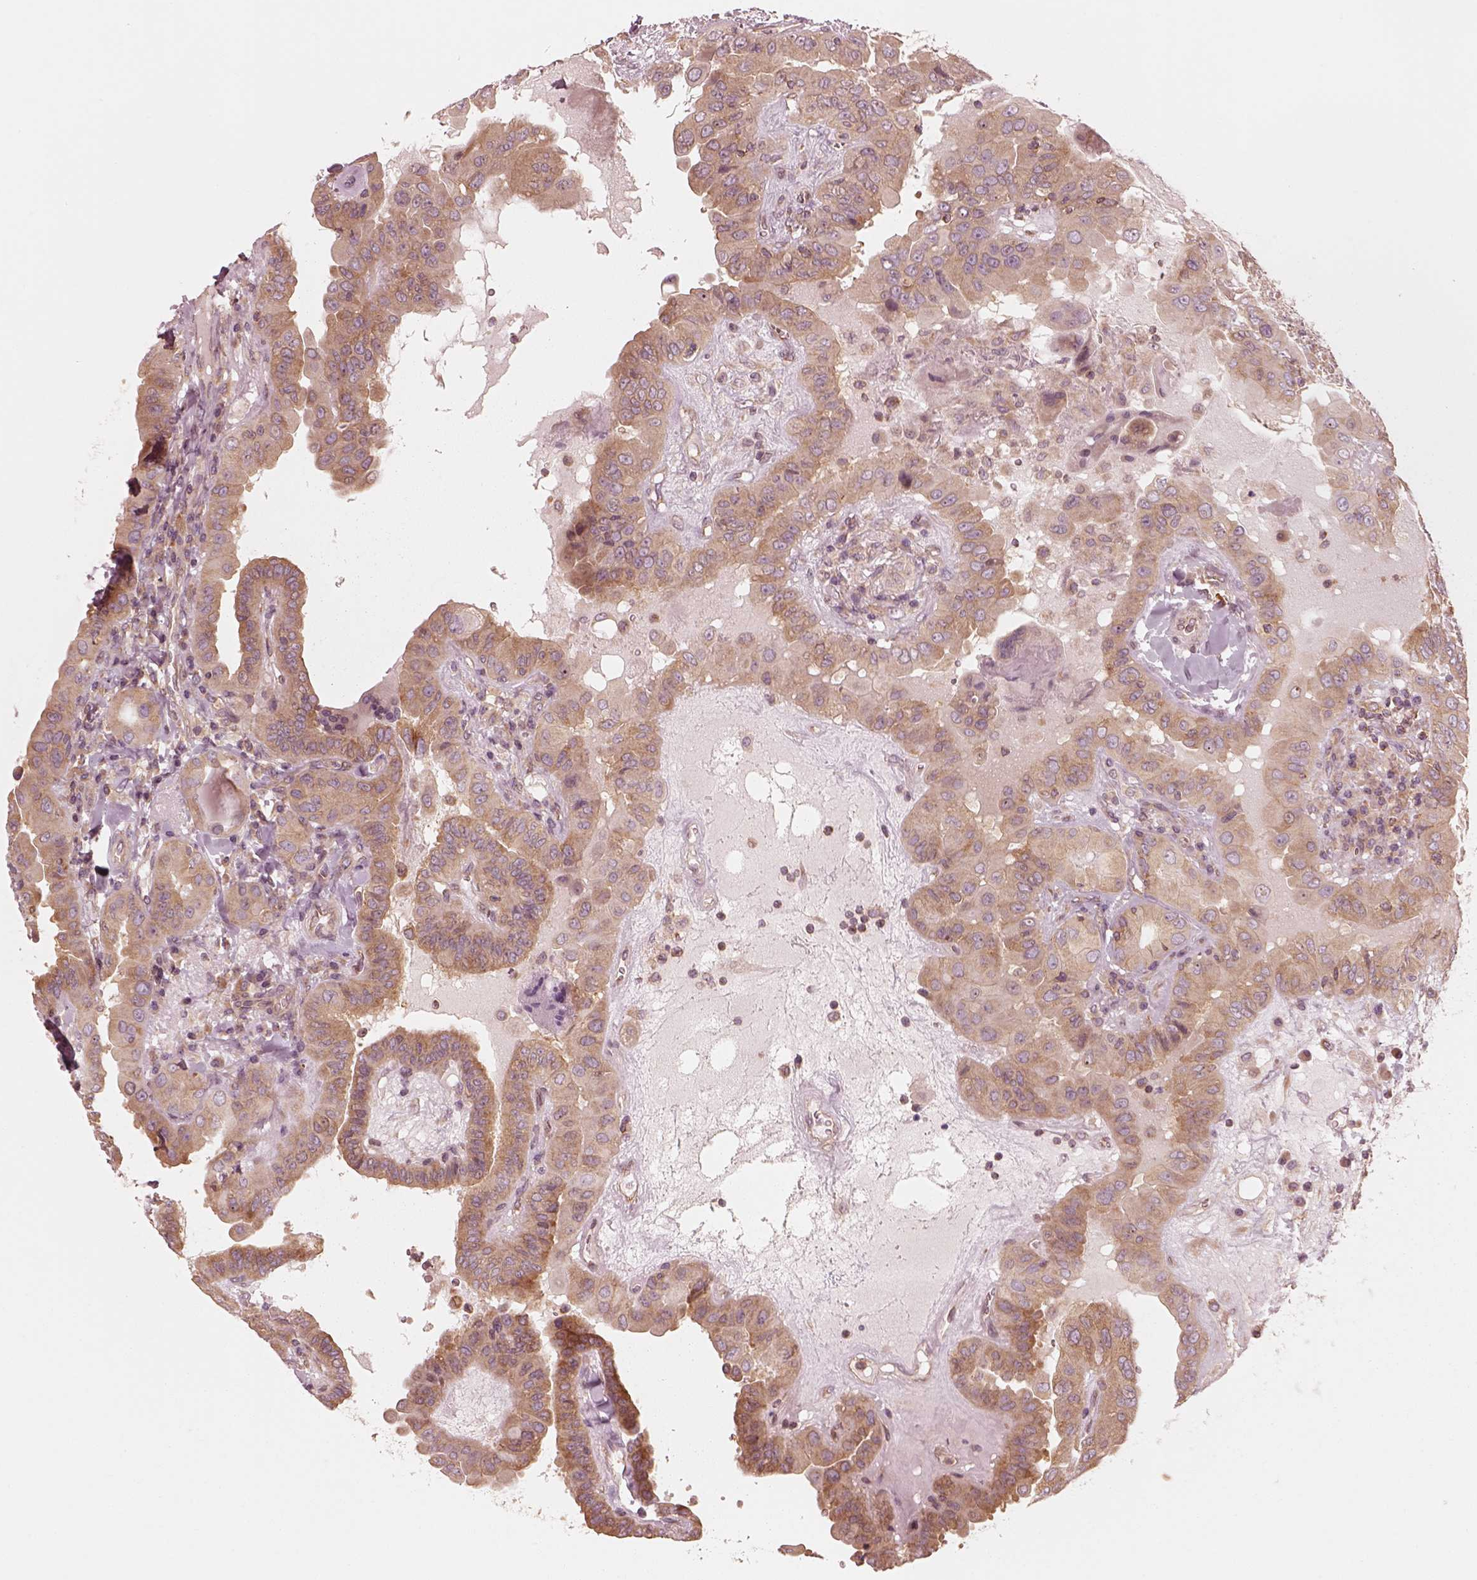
{"staining": {"intensity": "moderate", "quantity": ">75%", "location": "cytoplasmic/membranous"}, "tissue": "thyroid cancer", "cell_type": "Tumor cells", "image_type": "cancer", "snomed": [{"axis": "morphology", "description": "Papillary adenocarcinoma, NOS"}, {"axis": "topography", "description": "Thyroid gland"}], "caption": "A medium amount of moderate cytoplasmic/membranous positivity is identified in about >75% of tumor cells in thyroid papillary adenocarcinoma tissue. (DAB IHC, brown staining for protein, blue staining for nuclei).", "gene": "CNOT2", "patient": {"sex": "female", "age": 37}}